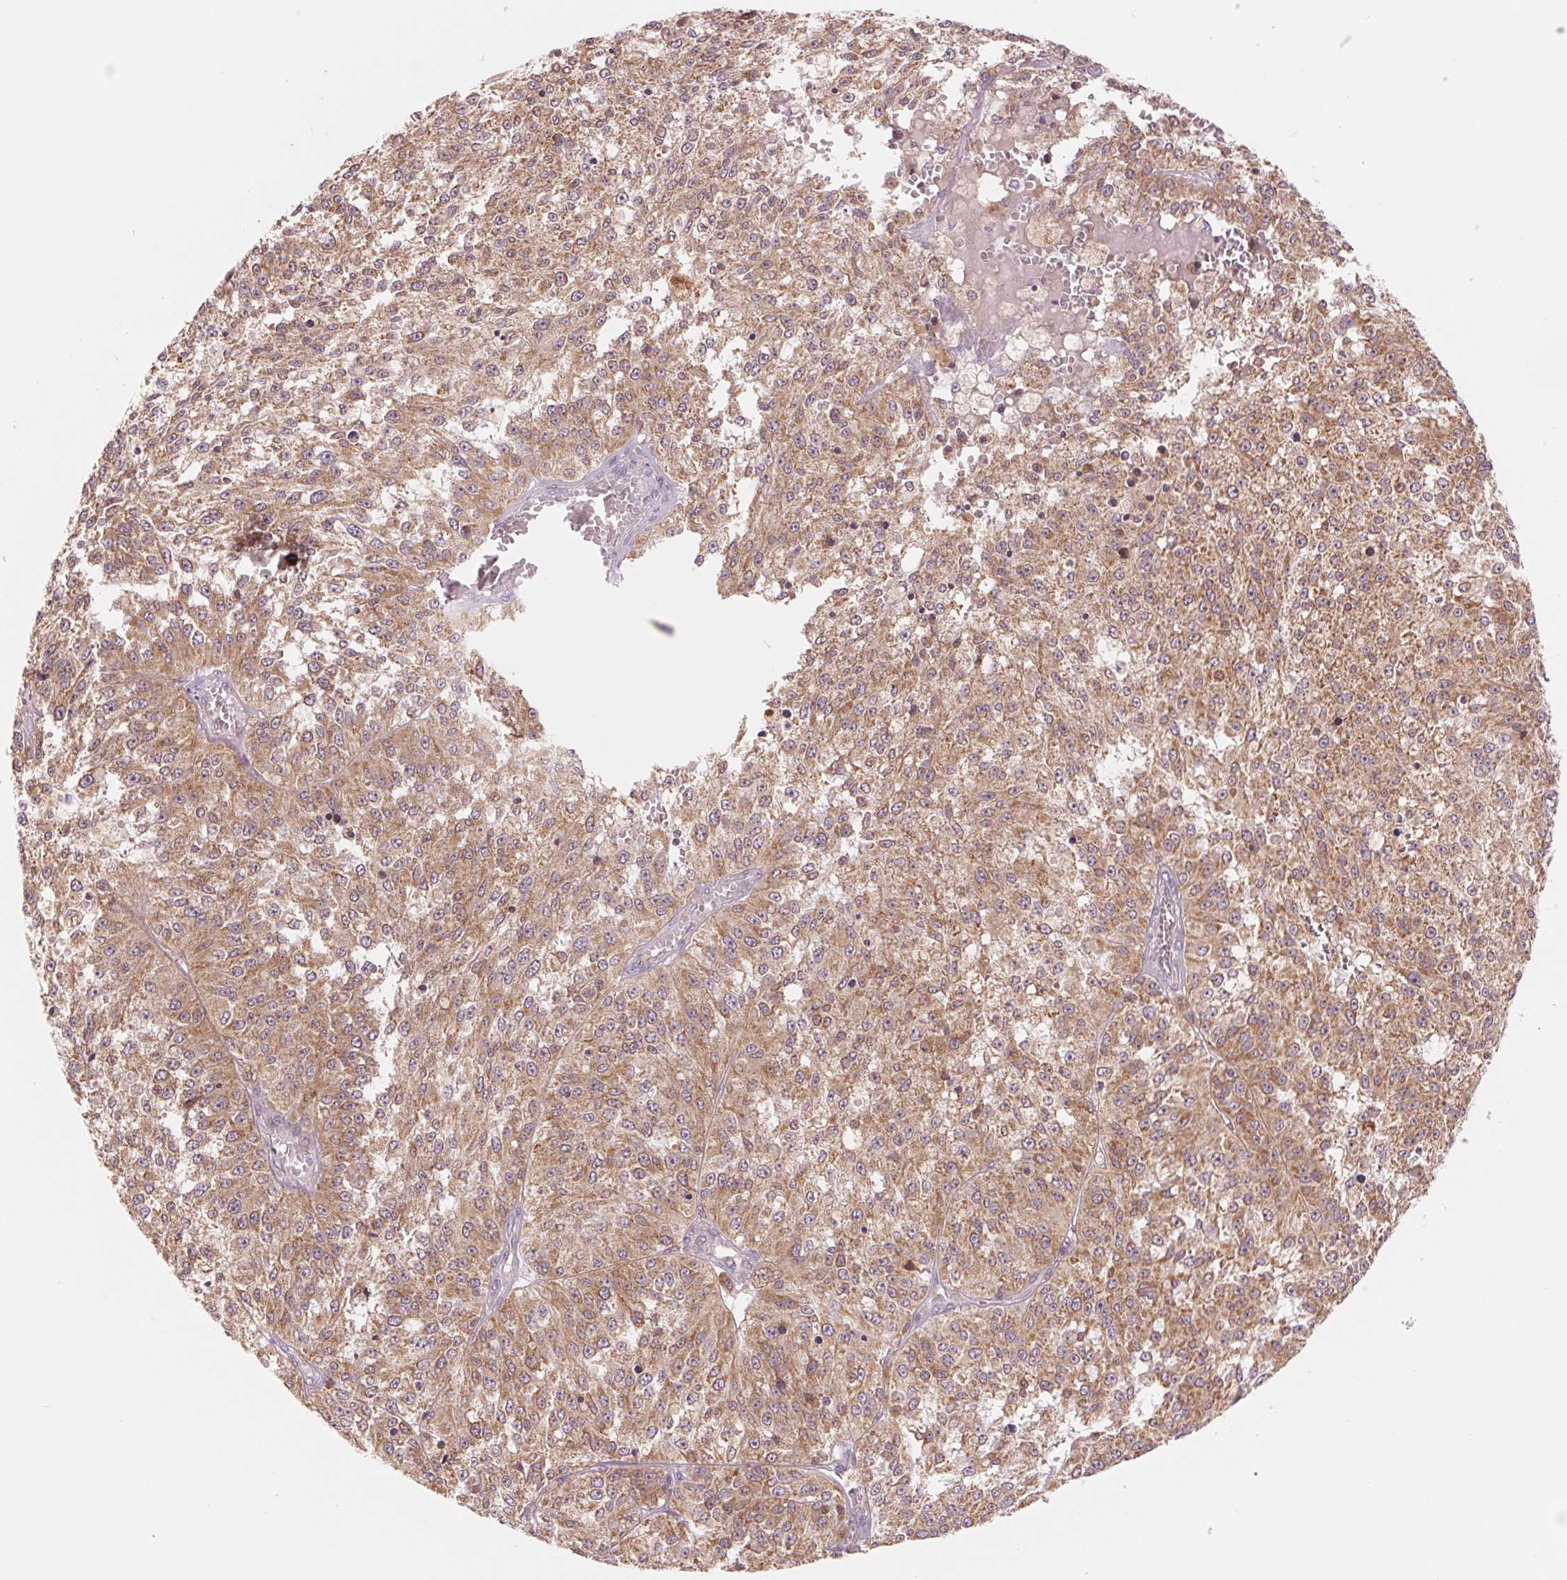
{"staining": {"intensity": "moderate", "quantity": ">75%", "location": "cytoplasmic/membranous"}, "tissue": "melanoma", "cell_type": "Tumor cells", "image_type": "cancer", "snomed": [{"axis": "morphology", "description": "Malignant melanoma, Metastatic site"}, {"axis": "topography", "description": "Lymph node"}], "caption": "Malignant melanoma (metastatic site) stained with DAB IHC demonstrates medium levels of moderate cytoplasmic/membranous staining in about >75% of tumor cells.", "gene": "TECR", "patient": {"sex": "female", "age": 64}}